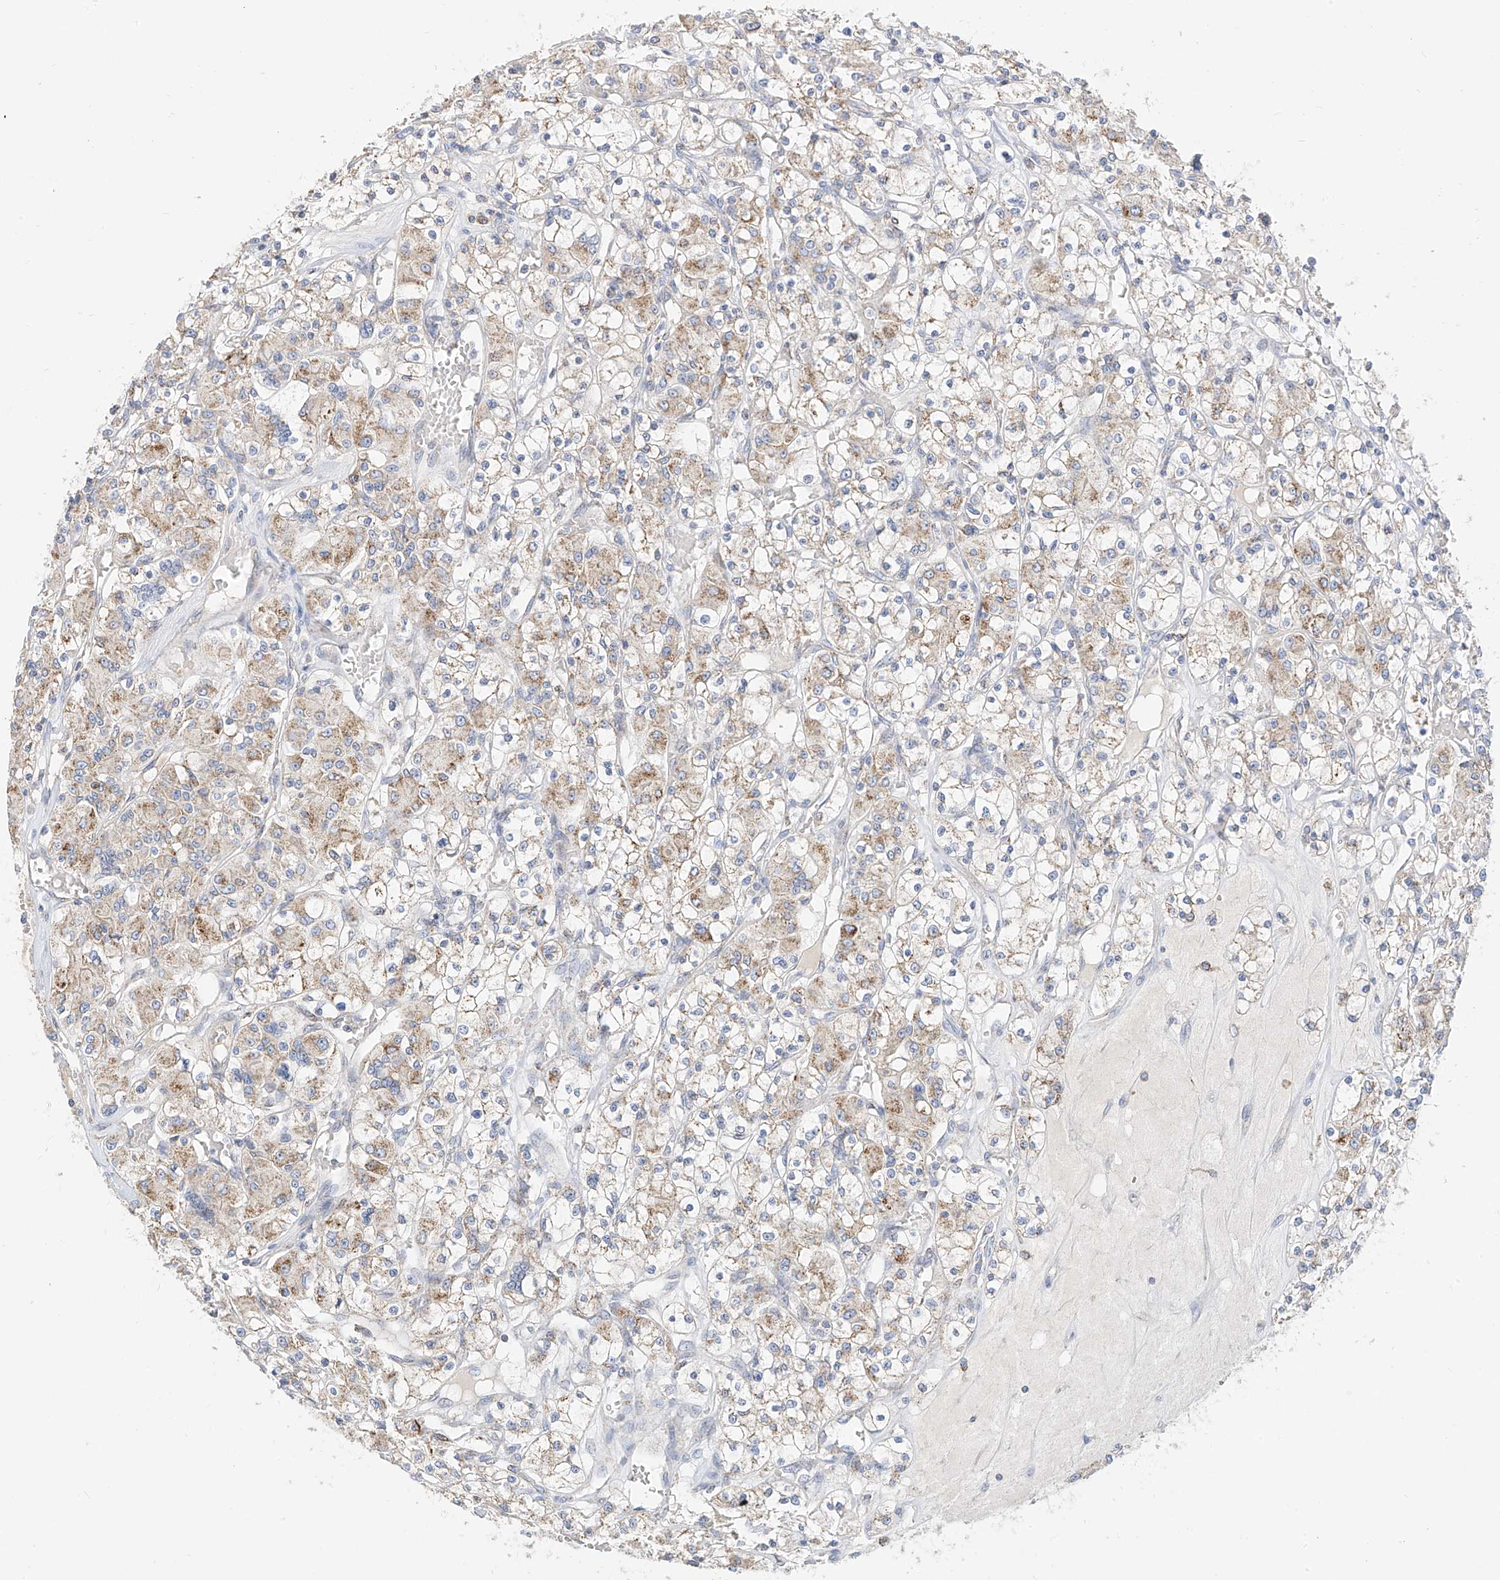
{"staining": {"intensity": "moderate", "quantity": "25%-75%", "location": "cytoplasmic/membranous"}, "tissue": "renal cancer", "cell_type": "Tumor cells", "image_type": "cancer", "snomed": [{"axis": "morphology", "description": "Adenocarcinoma, NOS"}, {"axis": "topography", "description": "Kidney"}], "caption": "Immunohistochemical staining of adenocarcinoma (renal) demonstrates medium levels of moderate cytoplasmic/membranous staining in approximately 25%-75% of tumor cells.", "gene": "RASA2", "patient": {"sex": "female", "age": 59}}